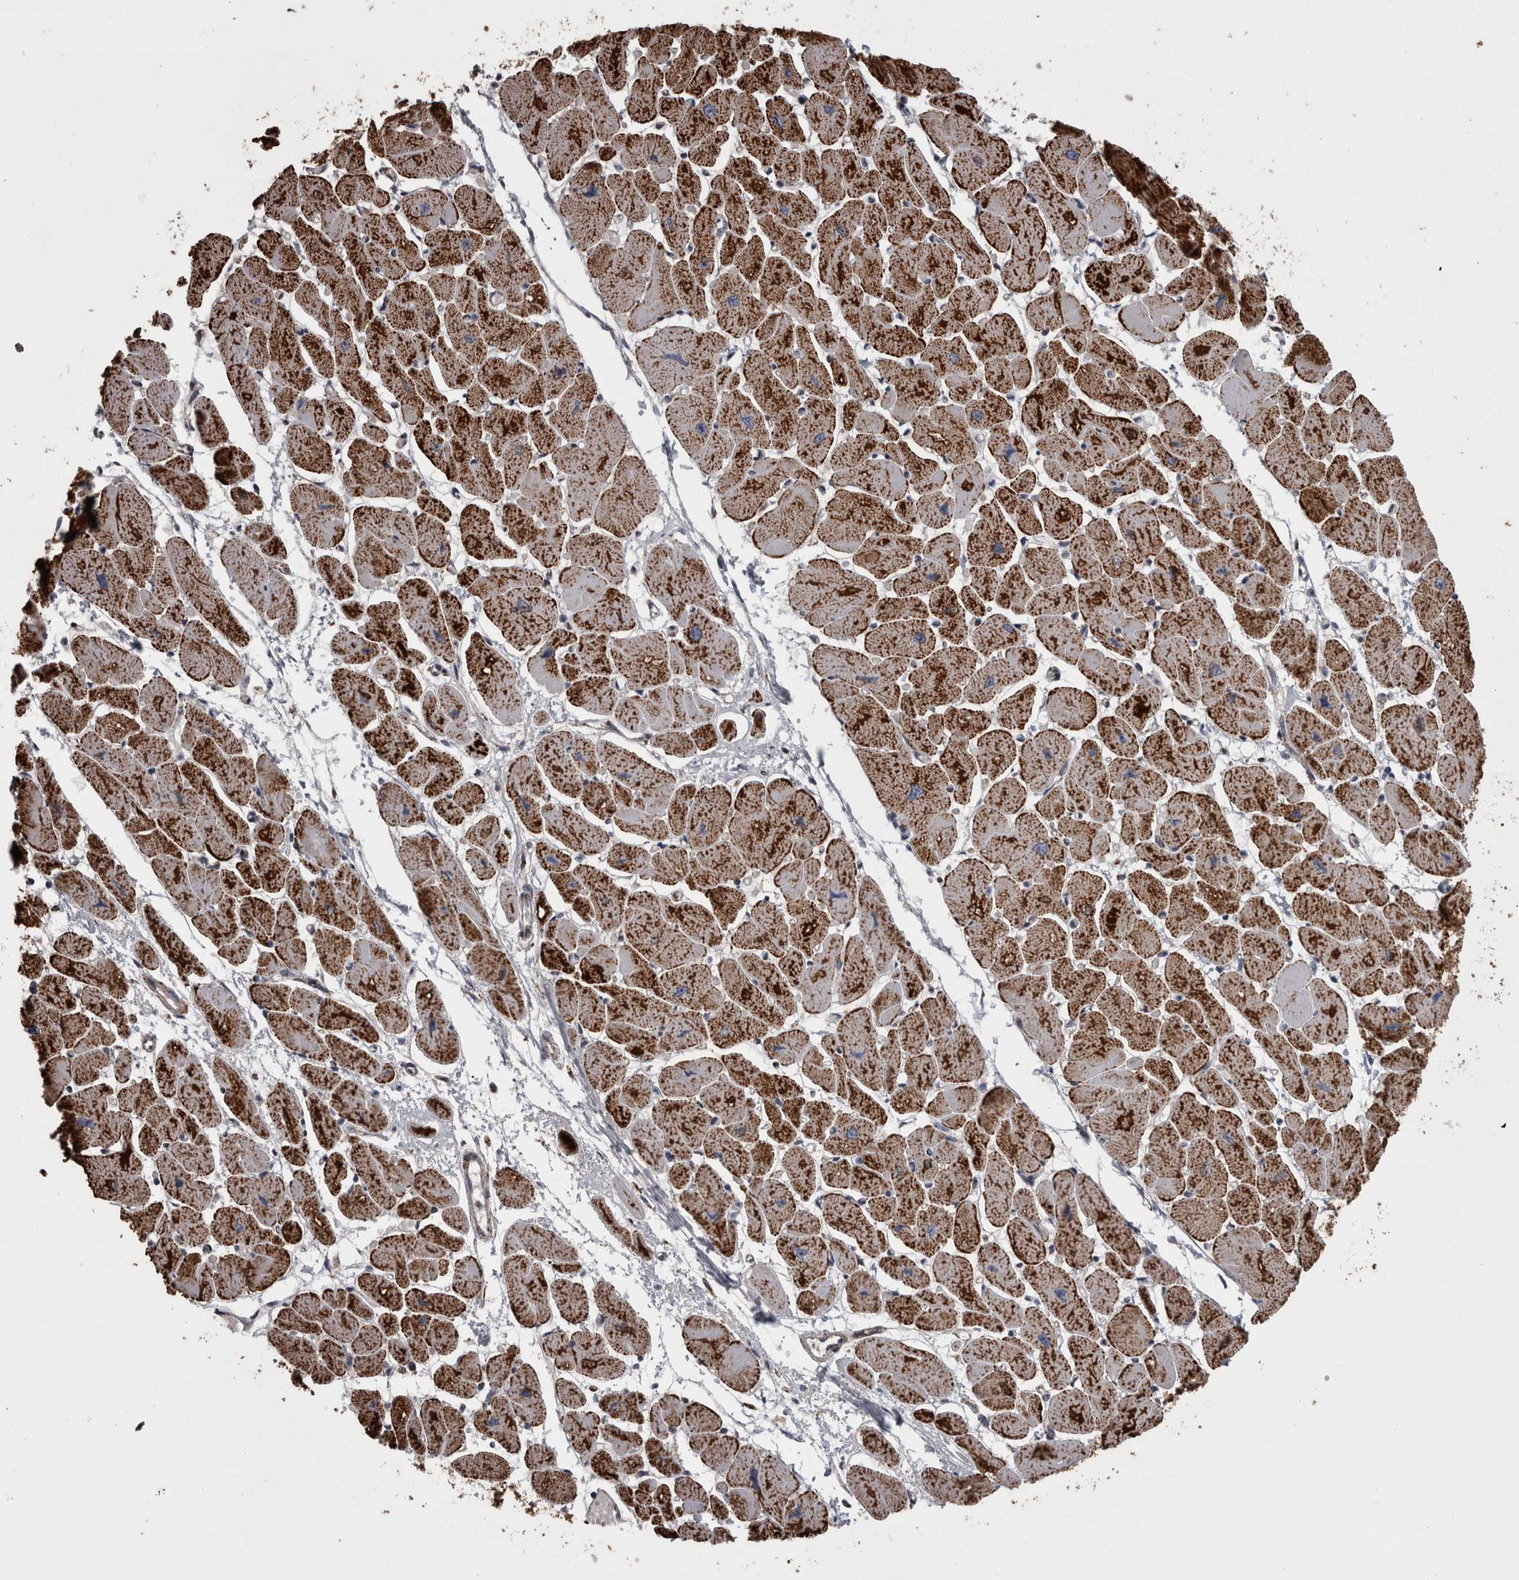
{"staining": {"intensity": "strong", "quantity": ">75%", "location": "cytoplasmic/membranous"}, "tissue": "heart muscle", "cell_type": "Cardiomyocytes", "image_type": "normal", "snomed": [{"axis": "morphology", "description": "Normal tissue, NOS"}, {"axis": "topography", "description": "Heart"}], "caption": "Protein staining exhibits strong cytoplasmic/membranous expression in approximately >75% of cardiomyocytes in normal heart muscle.", "gene": "MDH2", "patient": {"sex": "female", "age": 54}}